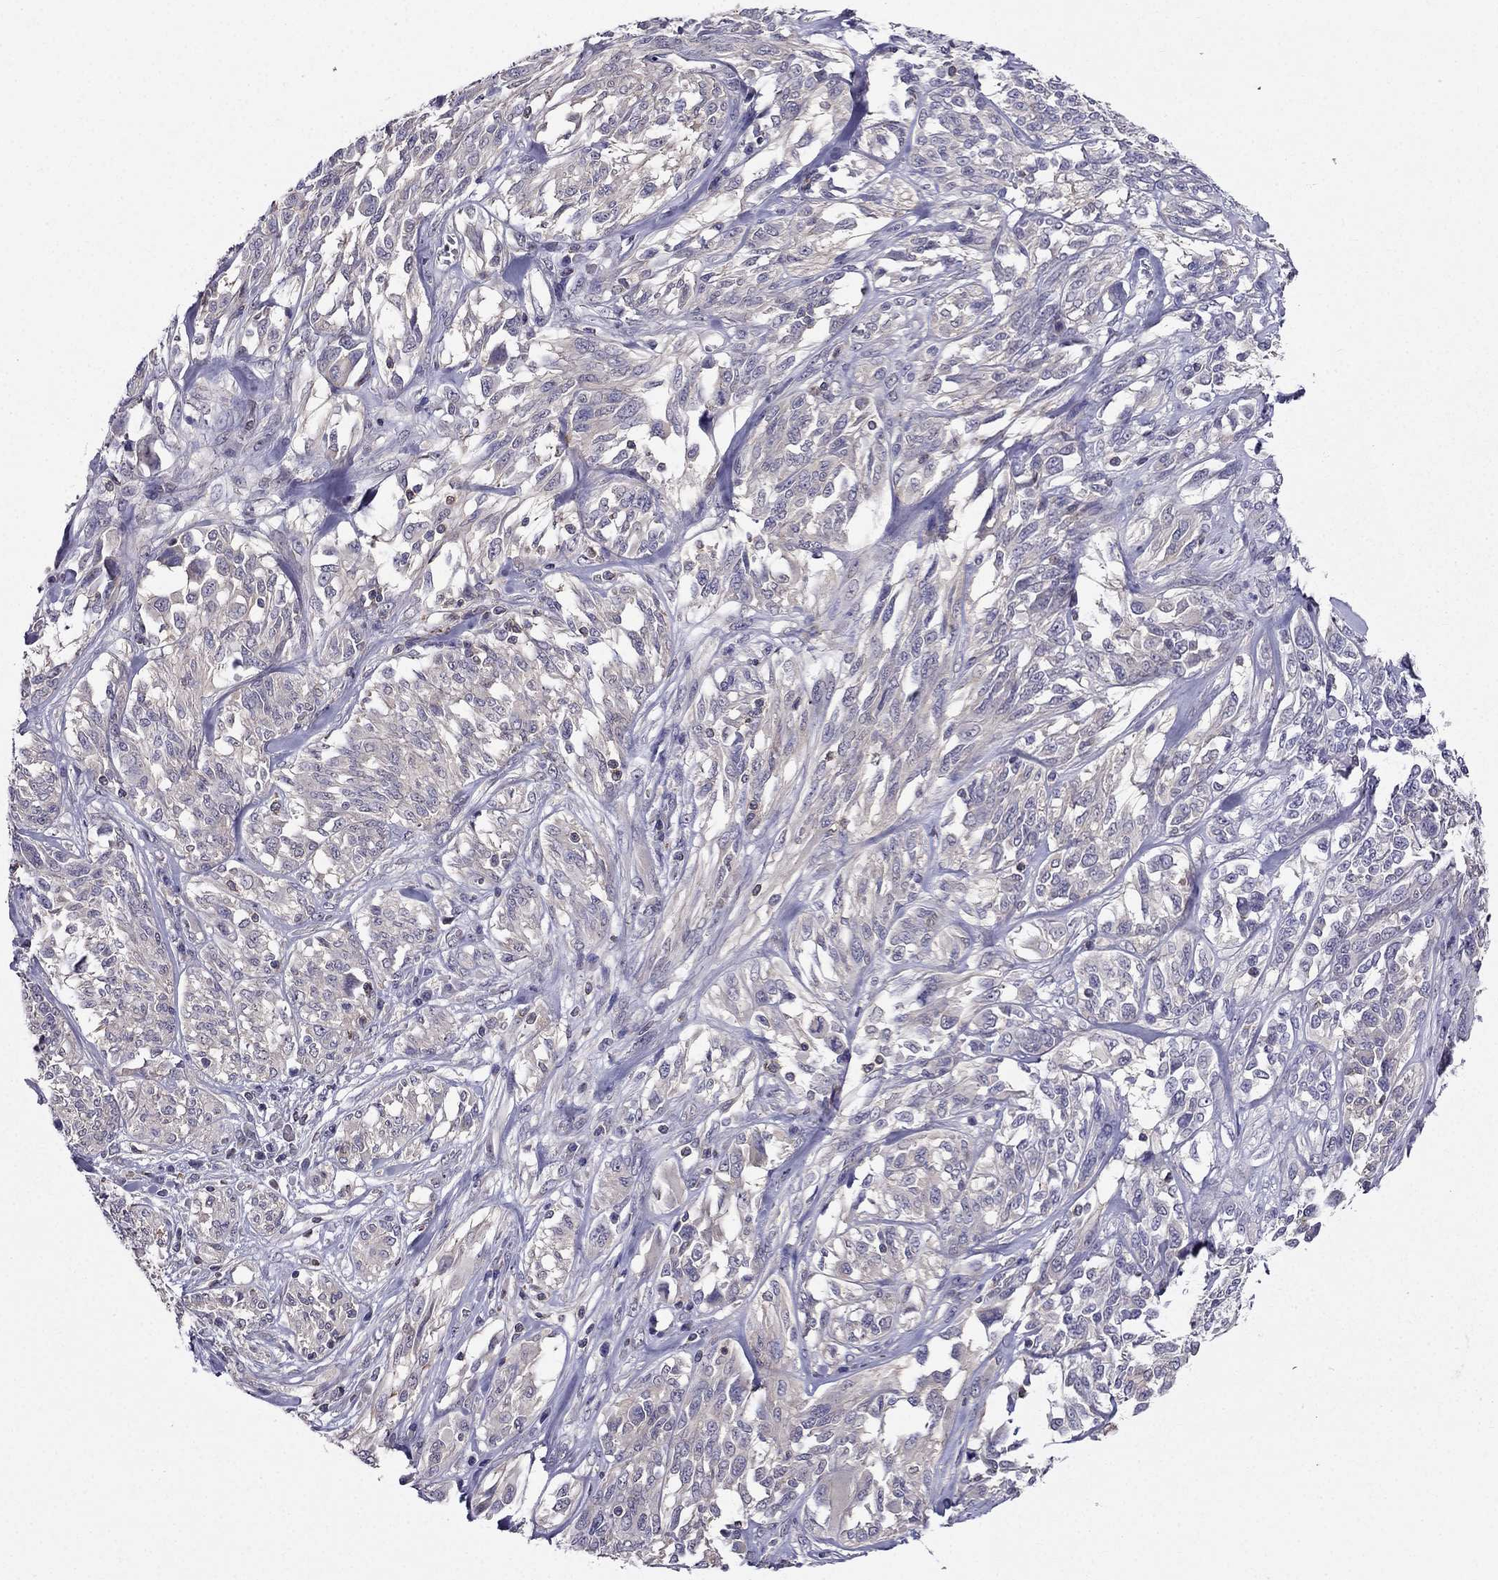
{"staining": {"intensity": "negative", "quantity": "none", "location": "none"}, "tissue": "melanoma", "cell_type": "Tumor cells", "image_type": "cancer", "snomed": [{"axis": "morphology", "description": "Malignant melanoma, NOS"}, {"axis": "topography", "description": "Skin"}], "caption": "The immunohistochemistry (IHC) micrograph has no significant expression in tumor cells of melanoma tissue.", "gene": "AAK1", "patient": {"sex": "female", "age": 91}}